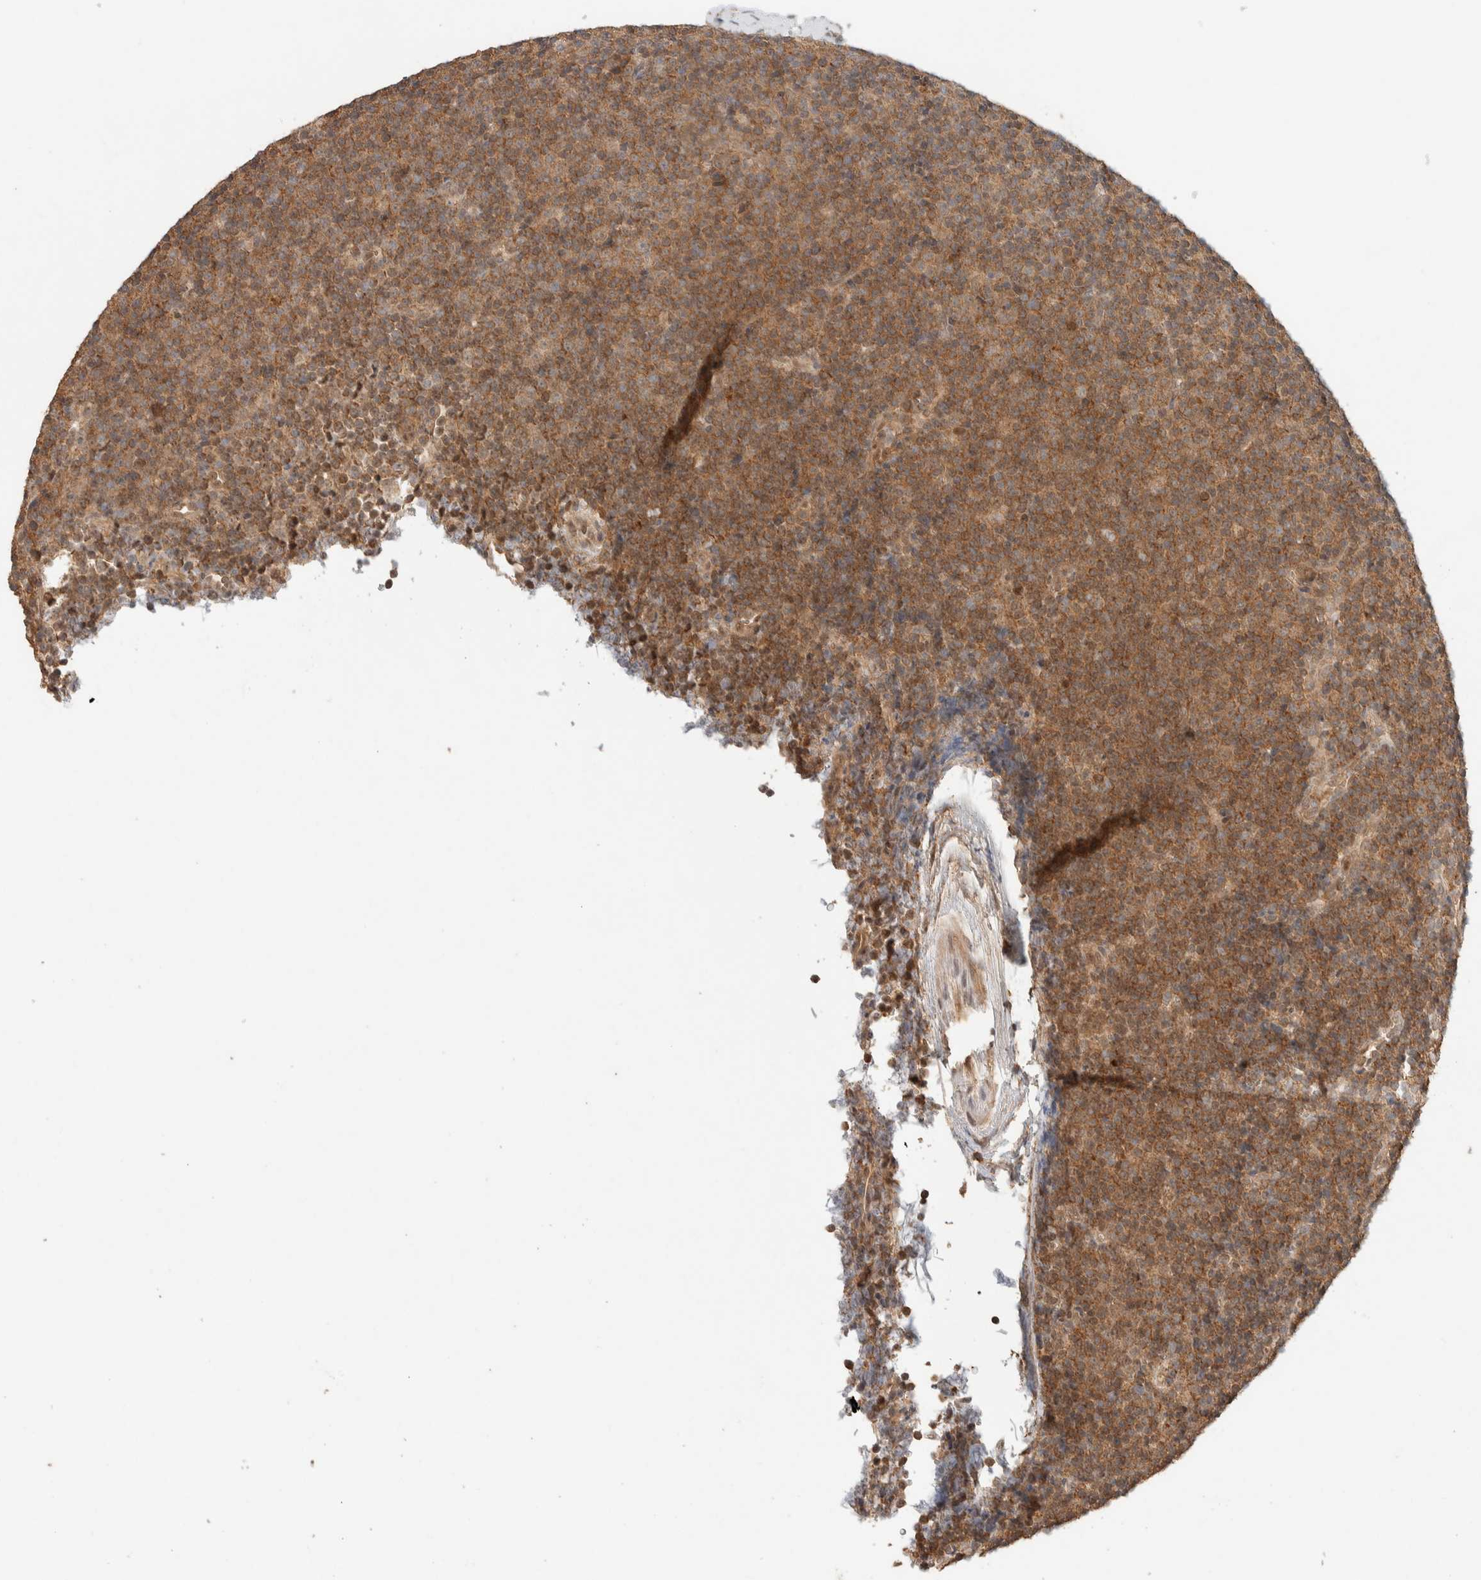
{"staining": {"intensity": "moderate", "quantity": ">75%", "location": "cytoplasmic/membranous"}, "tissue": "lymphoma", "cell_type": "Tumor cells", "image_type": "cancer", "snomed": [{"axis": "morphology", "description": "Malignant lymphoma, non-Hodgkin's type, Low grade"}, {"axis": "topography", "description": "Lymph node"}], "caption": "Brown immunohistochemical staining in lymphoma displays moderate cytoplasmic/membranous staining in approximately >75% of tumor cells.", "gene": "ZNF567", "patient": {"sex": "female", "age": 67}}